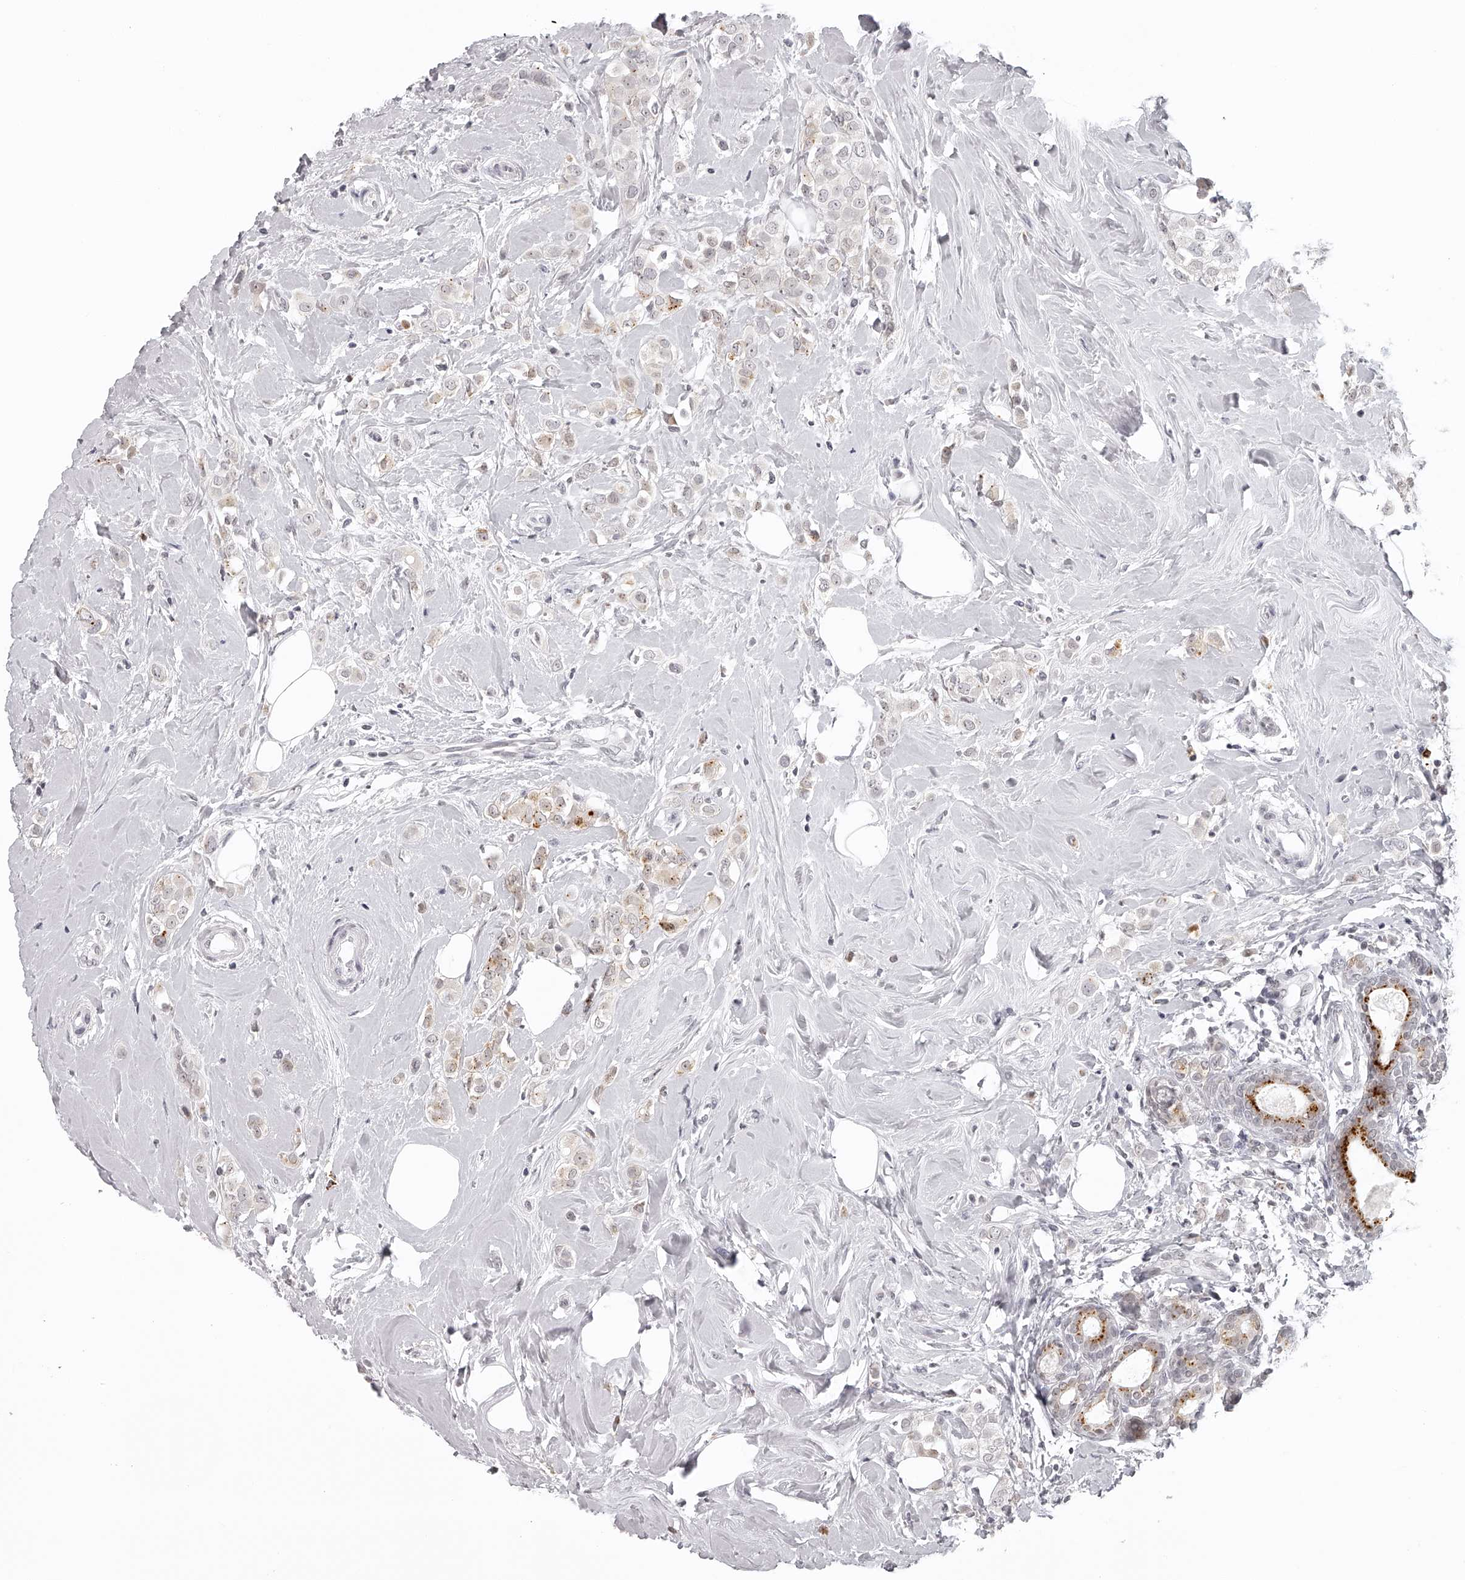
{"staining": {"intensity": "weak", "quantity": "<25%", "location": "cytoplasmic/membranous"}, "tissue": "breast cancer", "cell_type": "Tumor cells", "image_type": "cancer", "snomed": [{"axis": "morphology", "description": "Lobular carcinoma"}, {"axis": "topography", "description": "Breast"}], "caption": "High power microscopy photomicrograph of an immunohistochemistry micrograph of lobular carcinoma (breast), revealing no significant positivity in tumor cells.", "gene": "RNF220", "patient": {"sex": "female", "age": 47}}